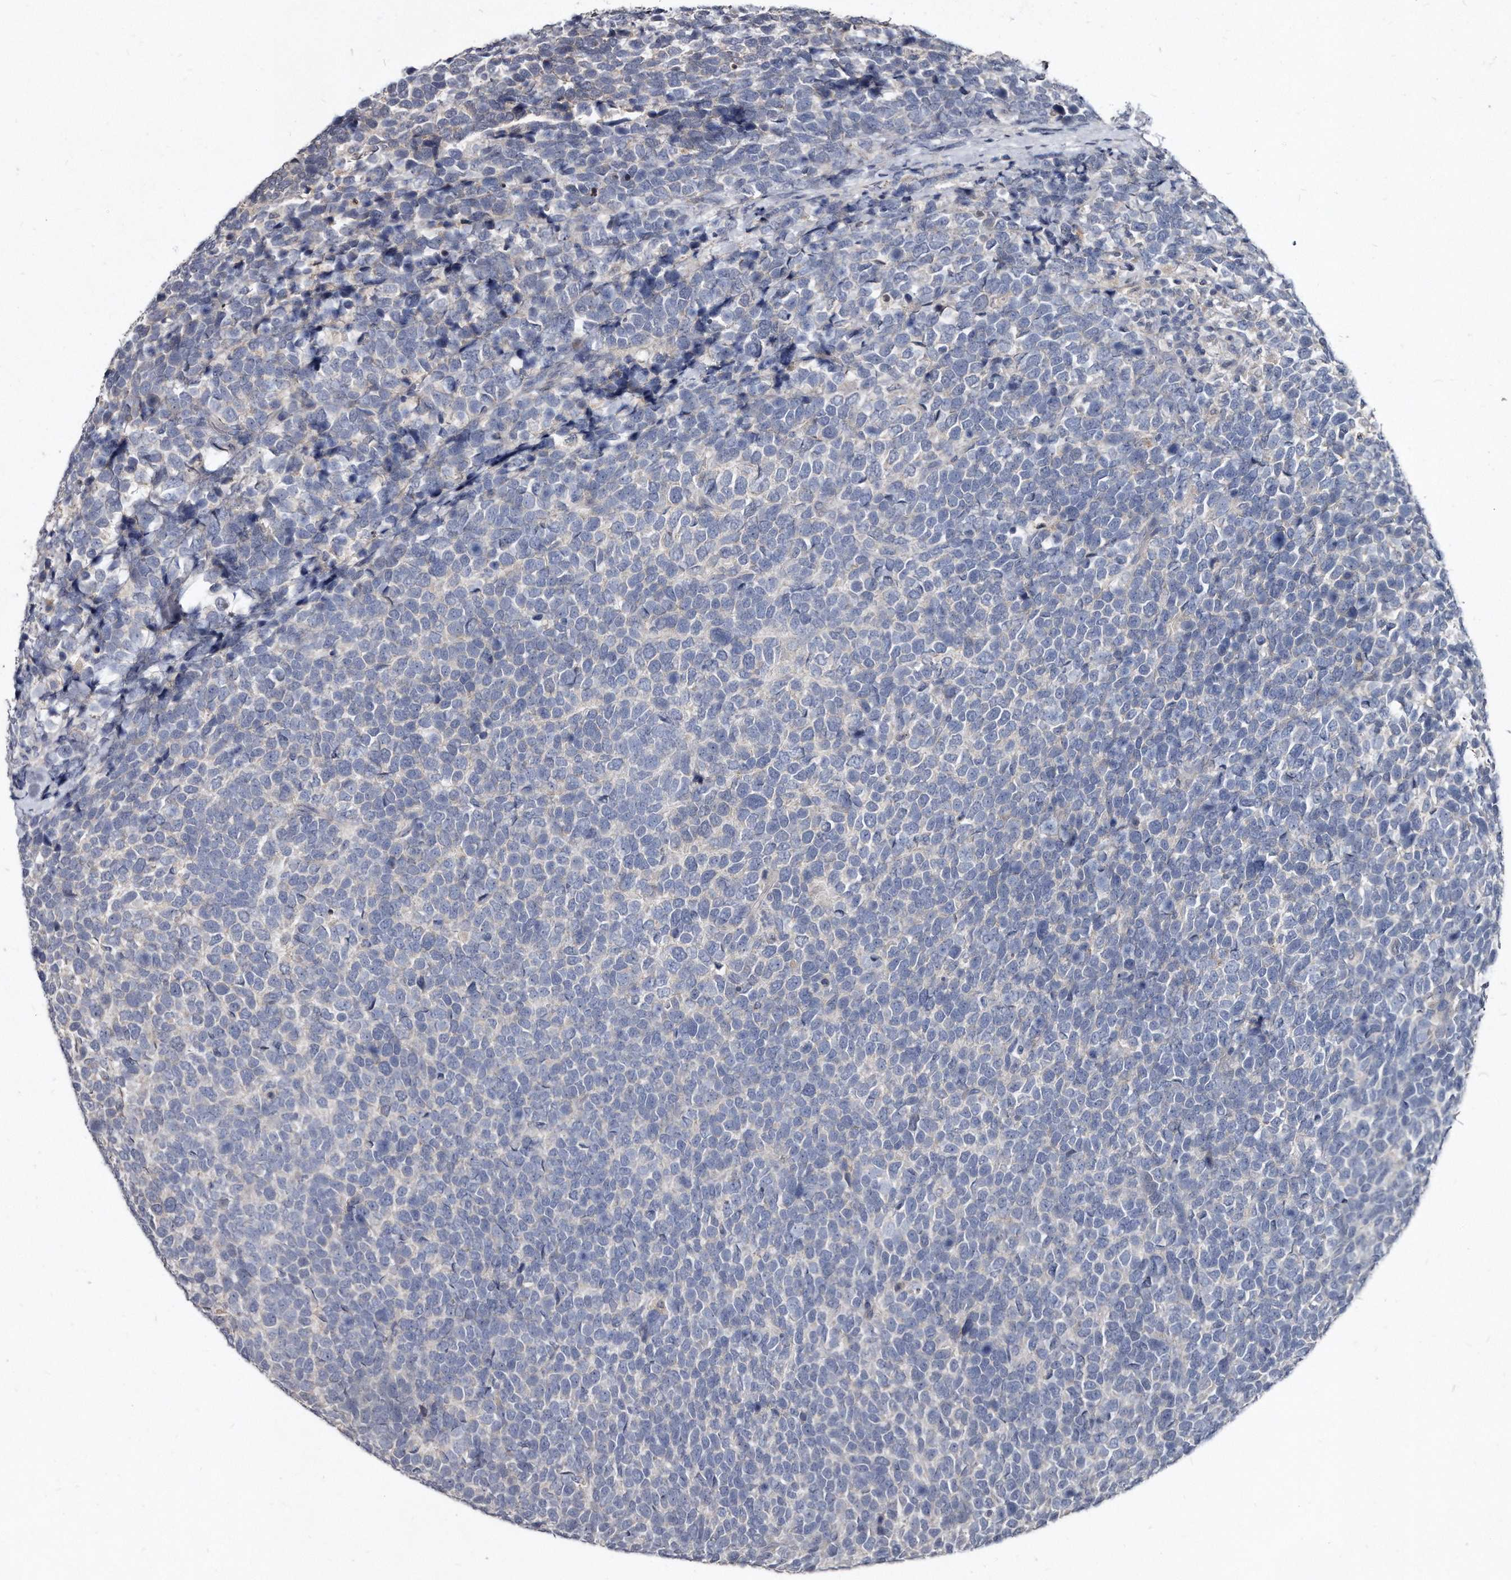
{"staining": {"intensity": "negative", "quantity": "none", "location": "none"}, "tissue": "urothelial cancer", "cell_type": "Tumor cells", "image_type": "cancer", "snomed": [{"axis": "morphology", "description": "Urothelial carcinoma, High grade"}, {"axis": "topography", "description": "Urinary bladder"}], "caption": "Histopathology image shows no significant protein positivity in tumor cells of urothelial cancer.", "gene": "KLHDC3", "patient": {"sex": "female", "age": 82}}